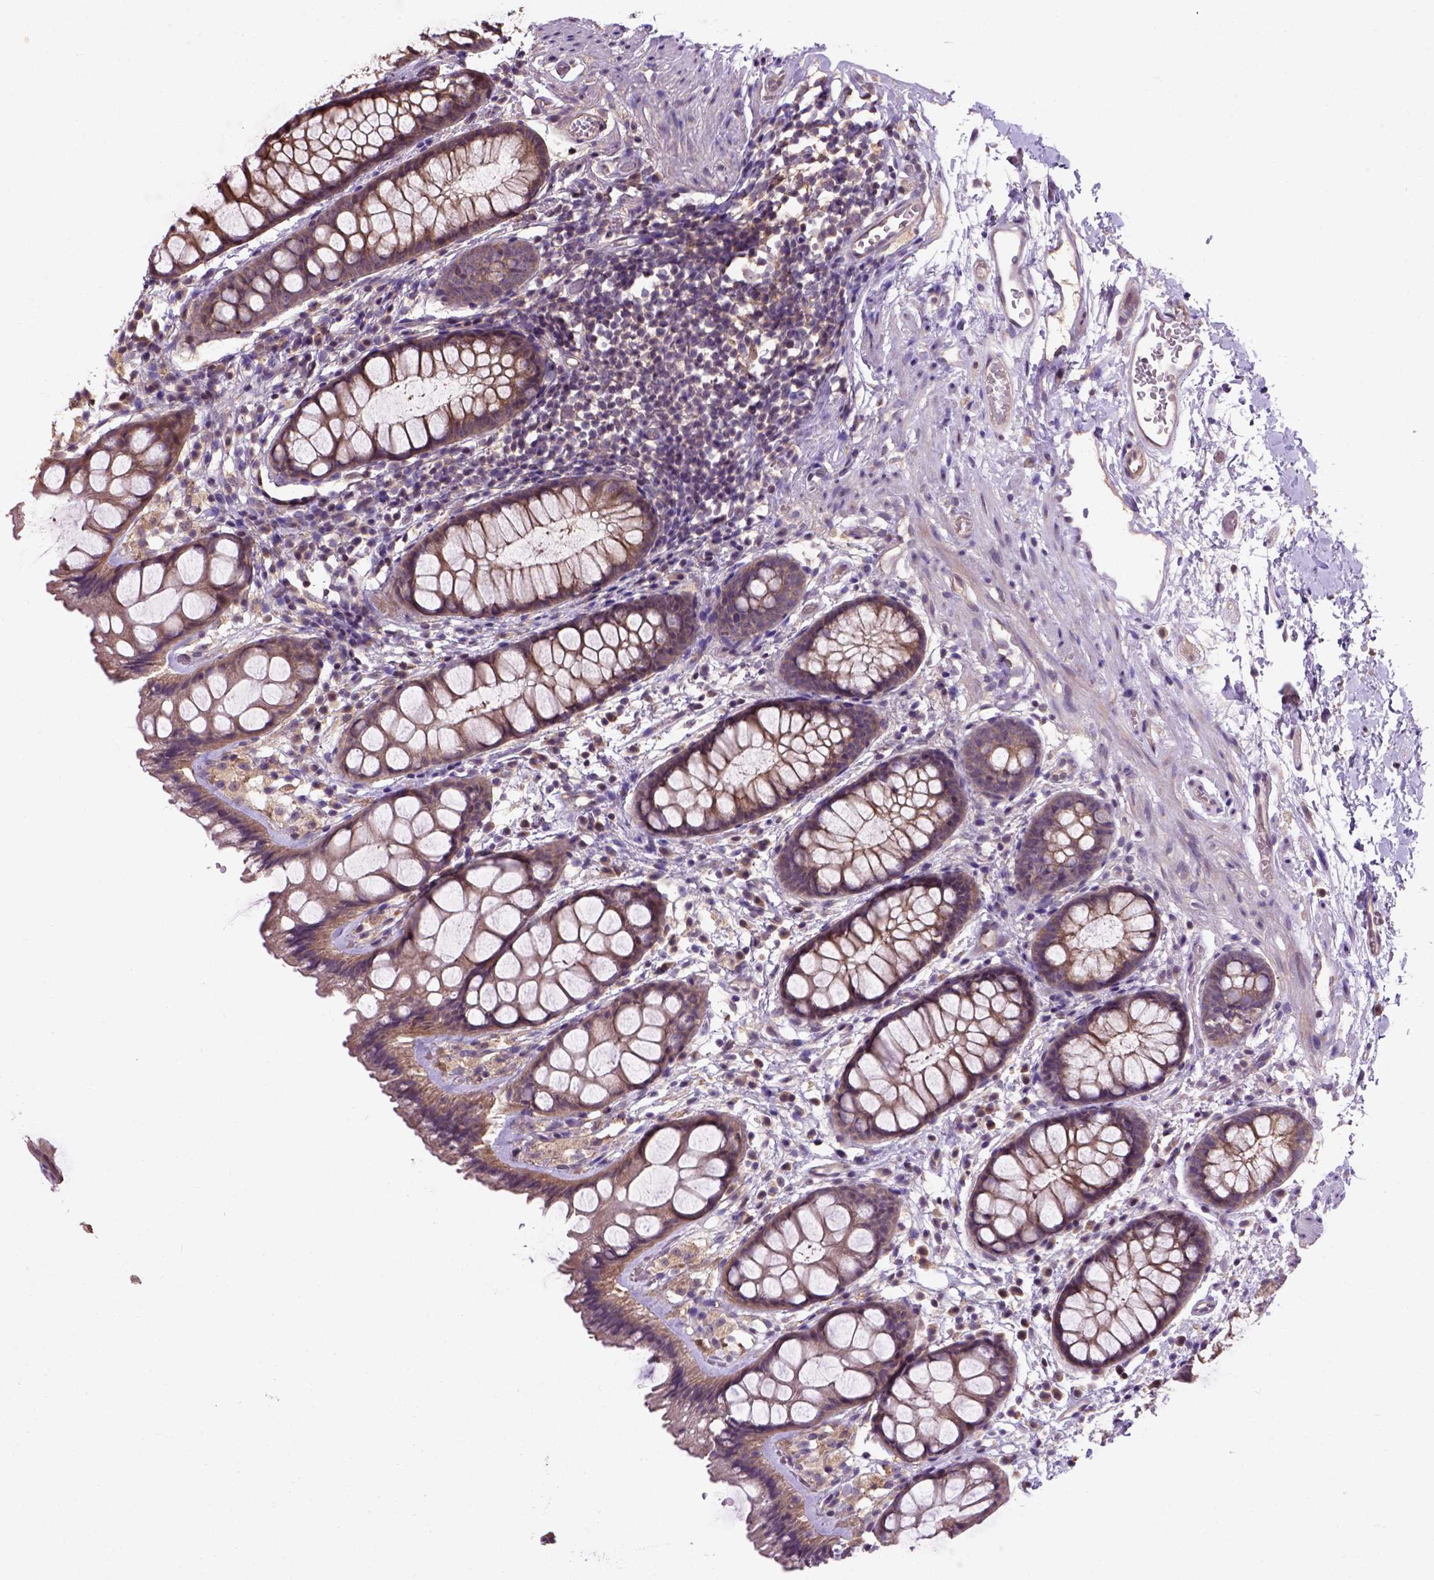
{"staining": {"intensity": "moderate", "quantity": ">75%", "location": "cytoplasmic/membranous"}, "tissue": "rectum", "cell_type": "Glandular cells", "image_type": "normal", "snomed": [{"axis": "morphology", "description": "Normal tissue, NOS"}, {"axis": "topography", "description": "Rectum"}], "caption": "This histopathology image displays immunohistochemistry (IHC) staining of normal human rectum, with medium moderate cytoplasmic/membranous staining in about >75% of glandular cells.", "gene": "KBTBD8", "patient": {"sex": "female", "age": 62}}